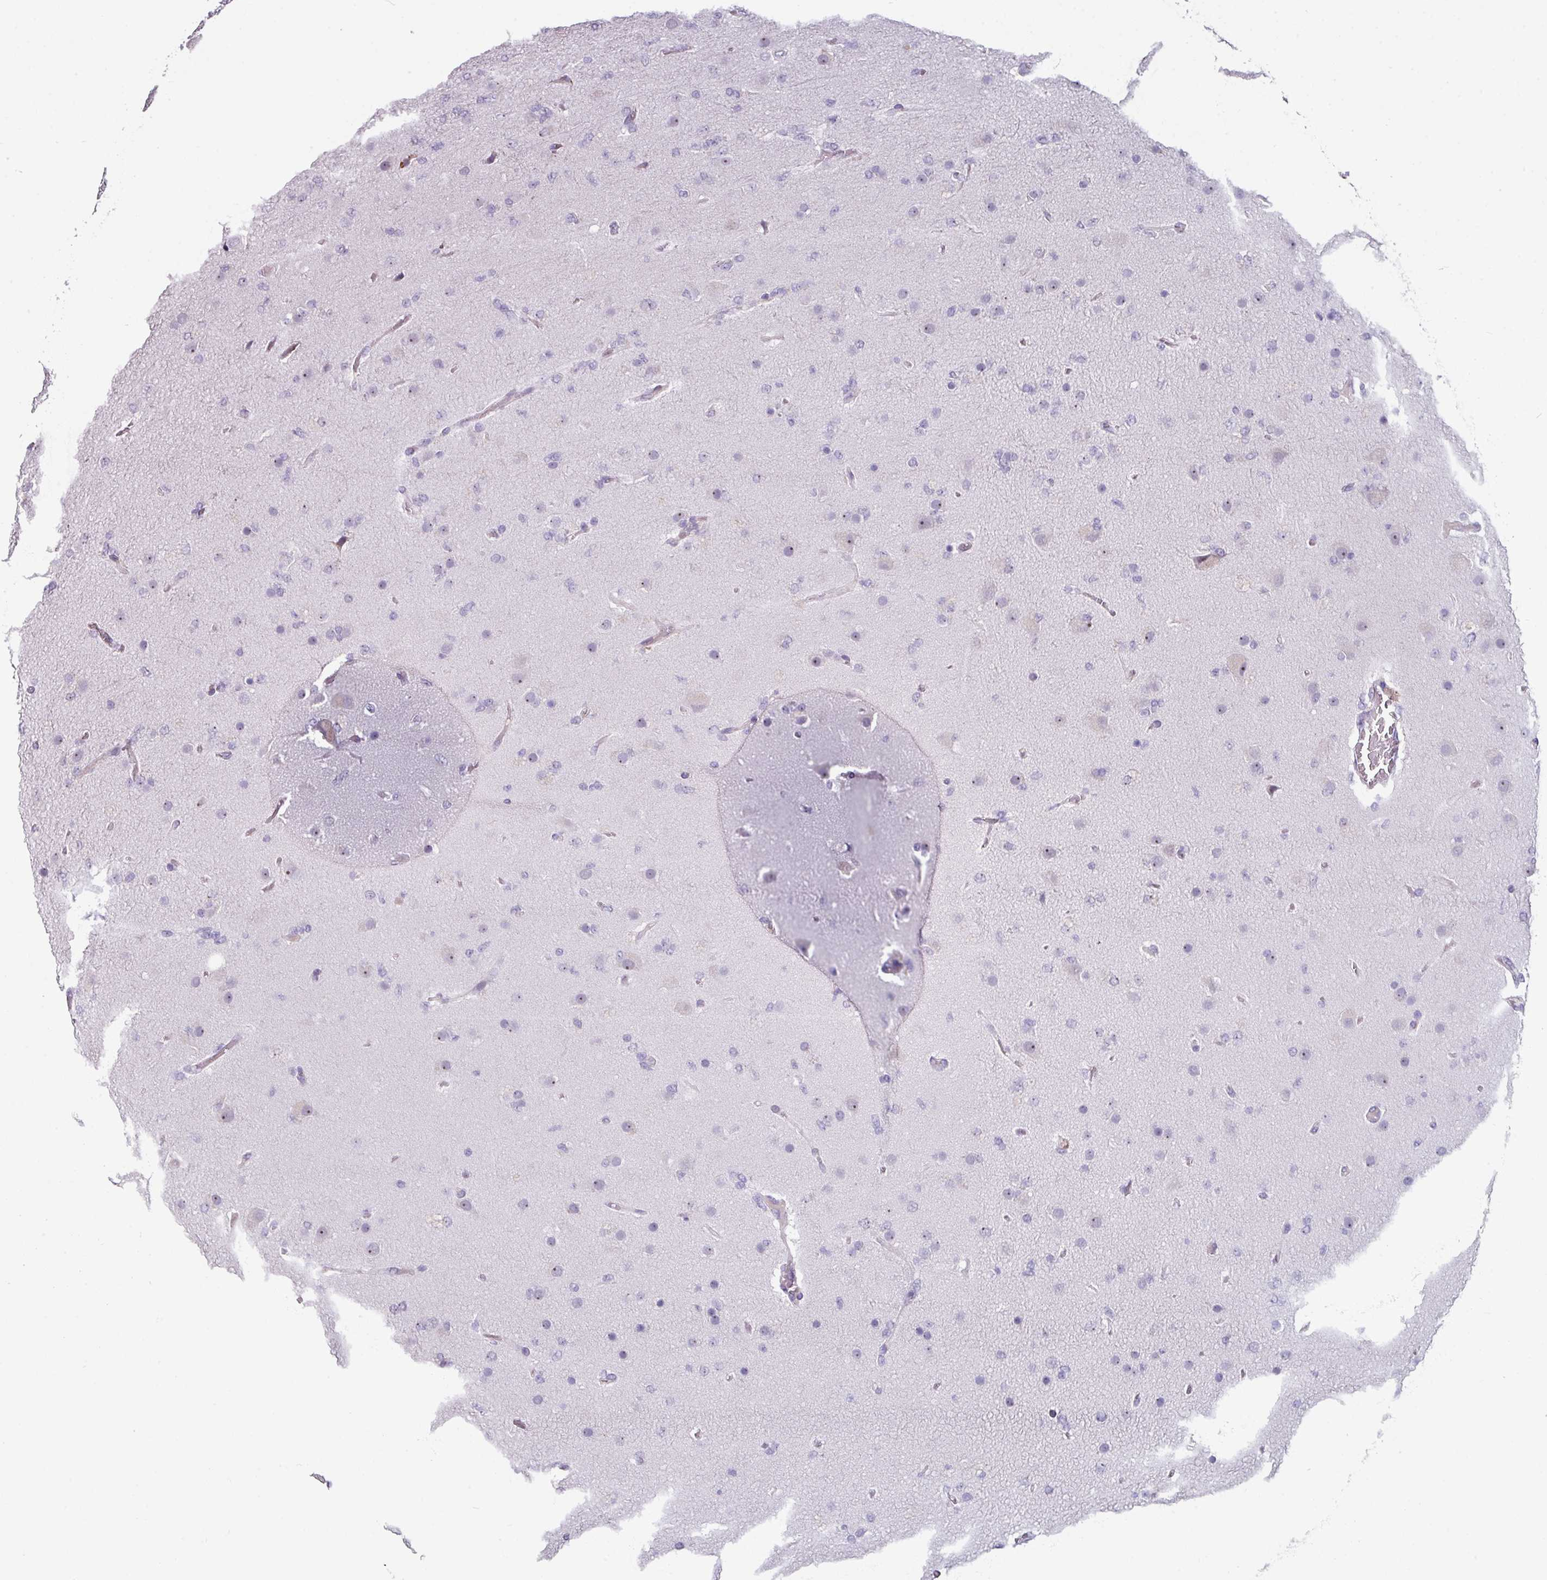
{"staining": {"intensity": "negative", "quantity": "none", "location": "none"}, "tissue": "glioma", "cell_type": "Tumor cells", "image_type": "cancer", "snomed": [{"axis": "morphology", "description": "Glioma, malignant, High grade"}, {"axis": "topography", "description": "Brain"}], "caption": "Tumor cells are negative for protein expression in human glioma.", "gene": "BMS1", "patient": {"sex": "female", "age": 74}}